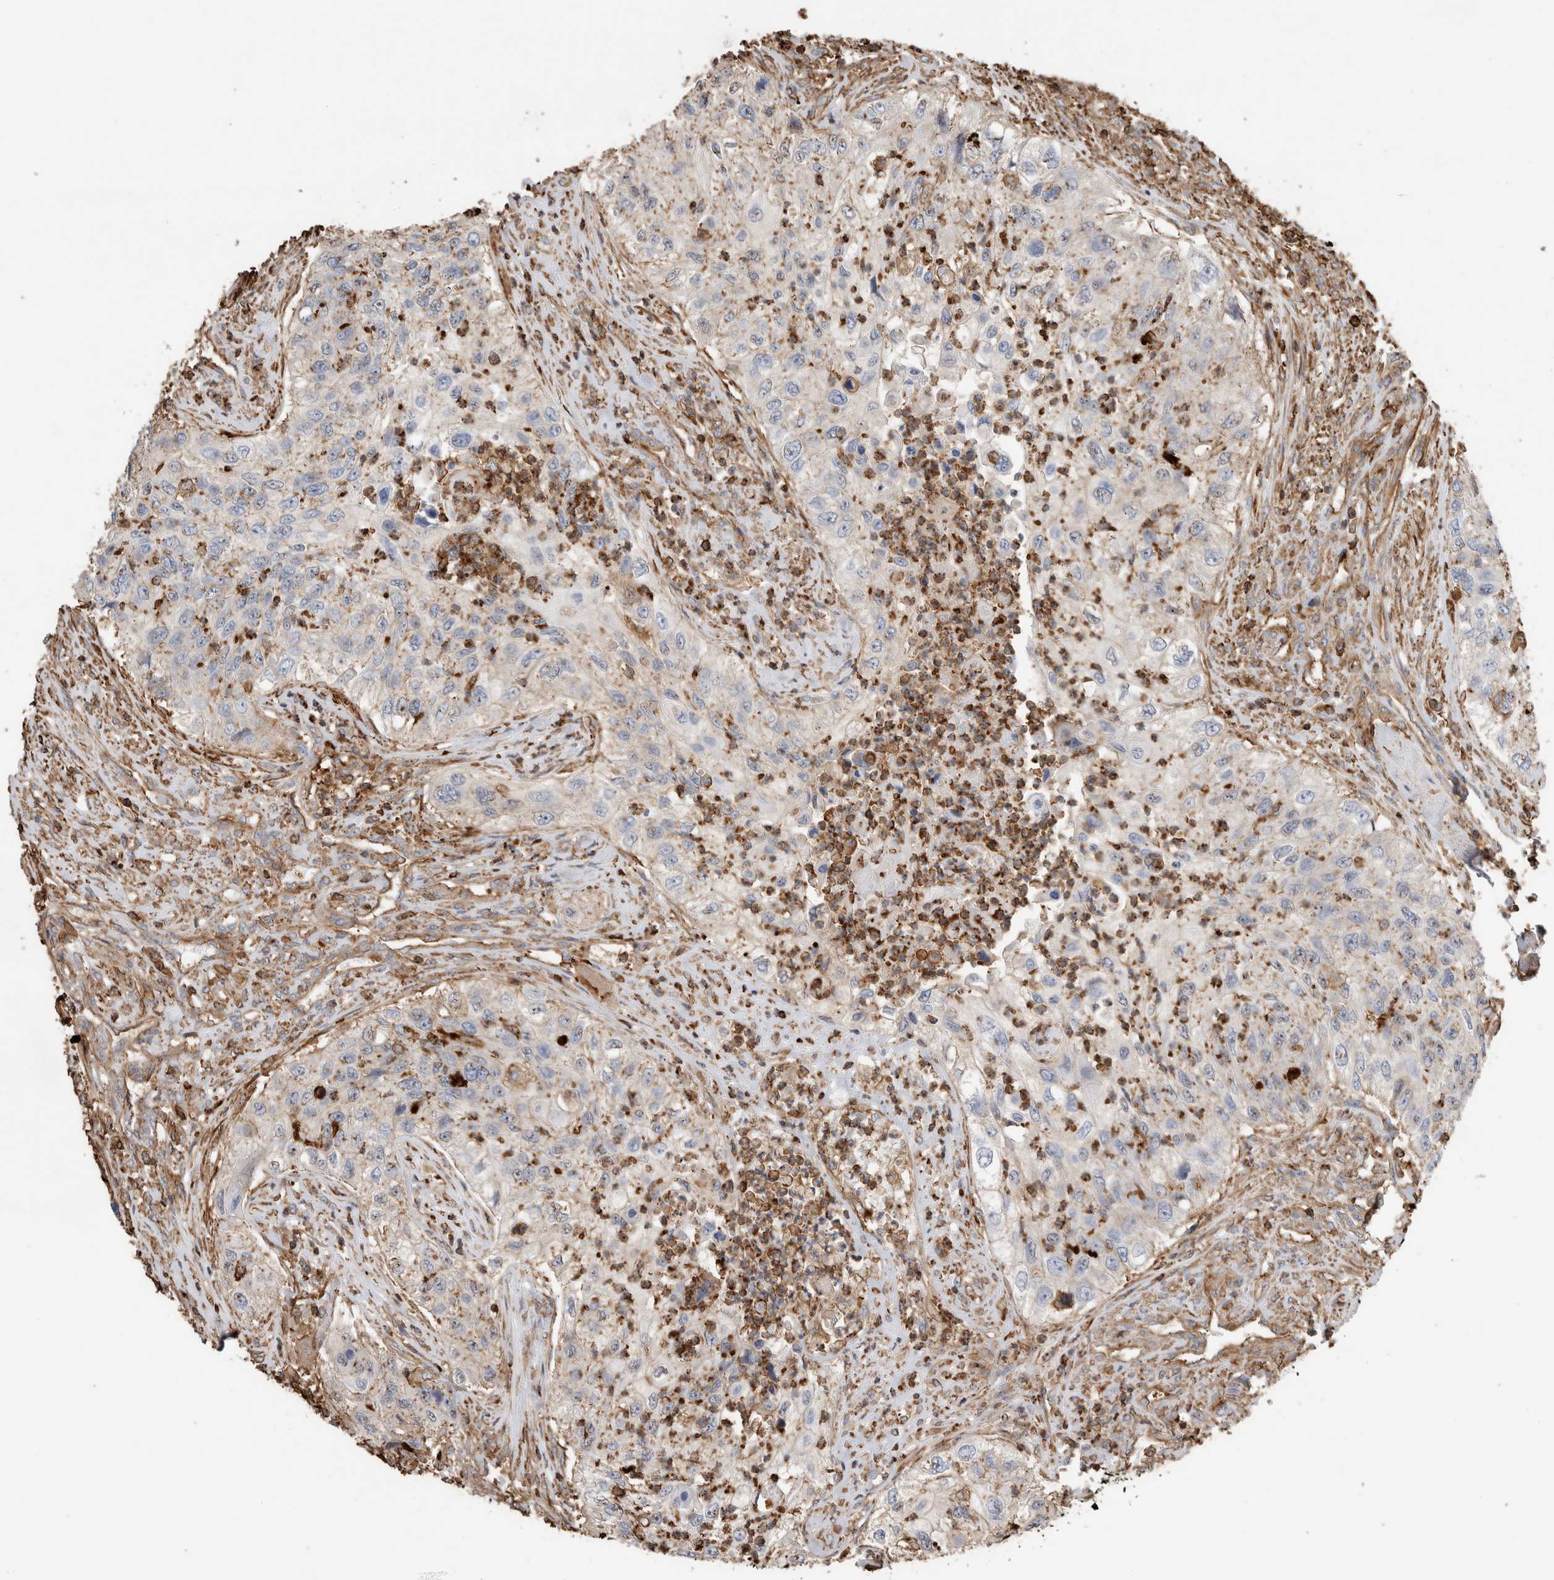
{"staining": {"intensity": "negative", "quantity": "none", "location": "none"}, "tissue": "urothelial cancer", "cell_type": "Tumor cells", "image_type": "cancer", "snomed": [{"axis": "morphology", "description": "Urothelial carcinoma, High grade"}, {"axis": "topography", "description": "Urinary bladder"}], "caption": "A histopathology image of human high-grade urothelial carcinoma is negative for staining in tumor cells.", "gene": "GPER1", "patient": {"sex": "female", "age": 60}}